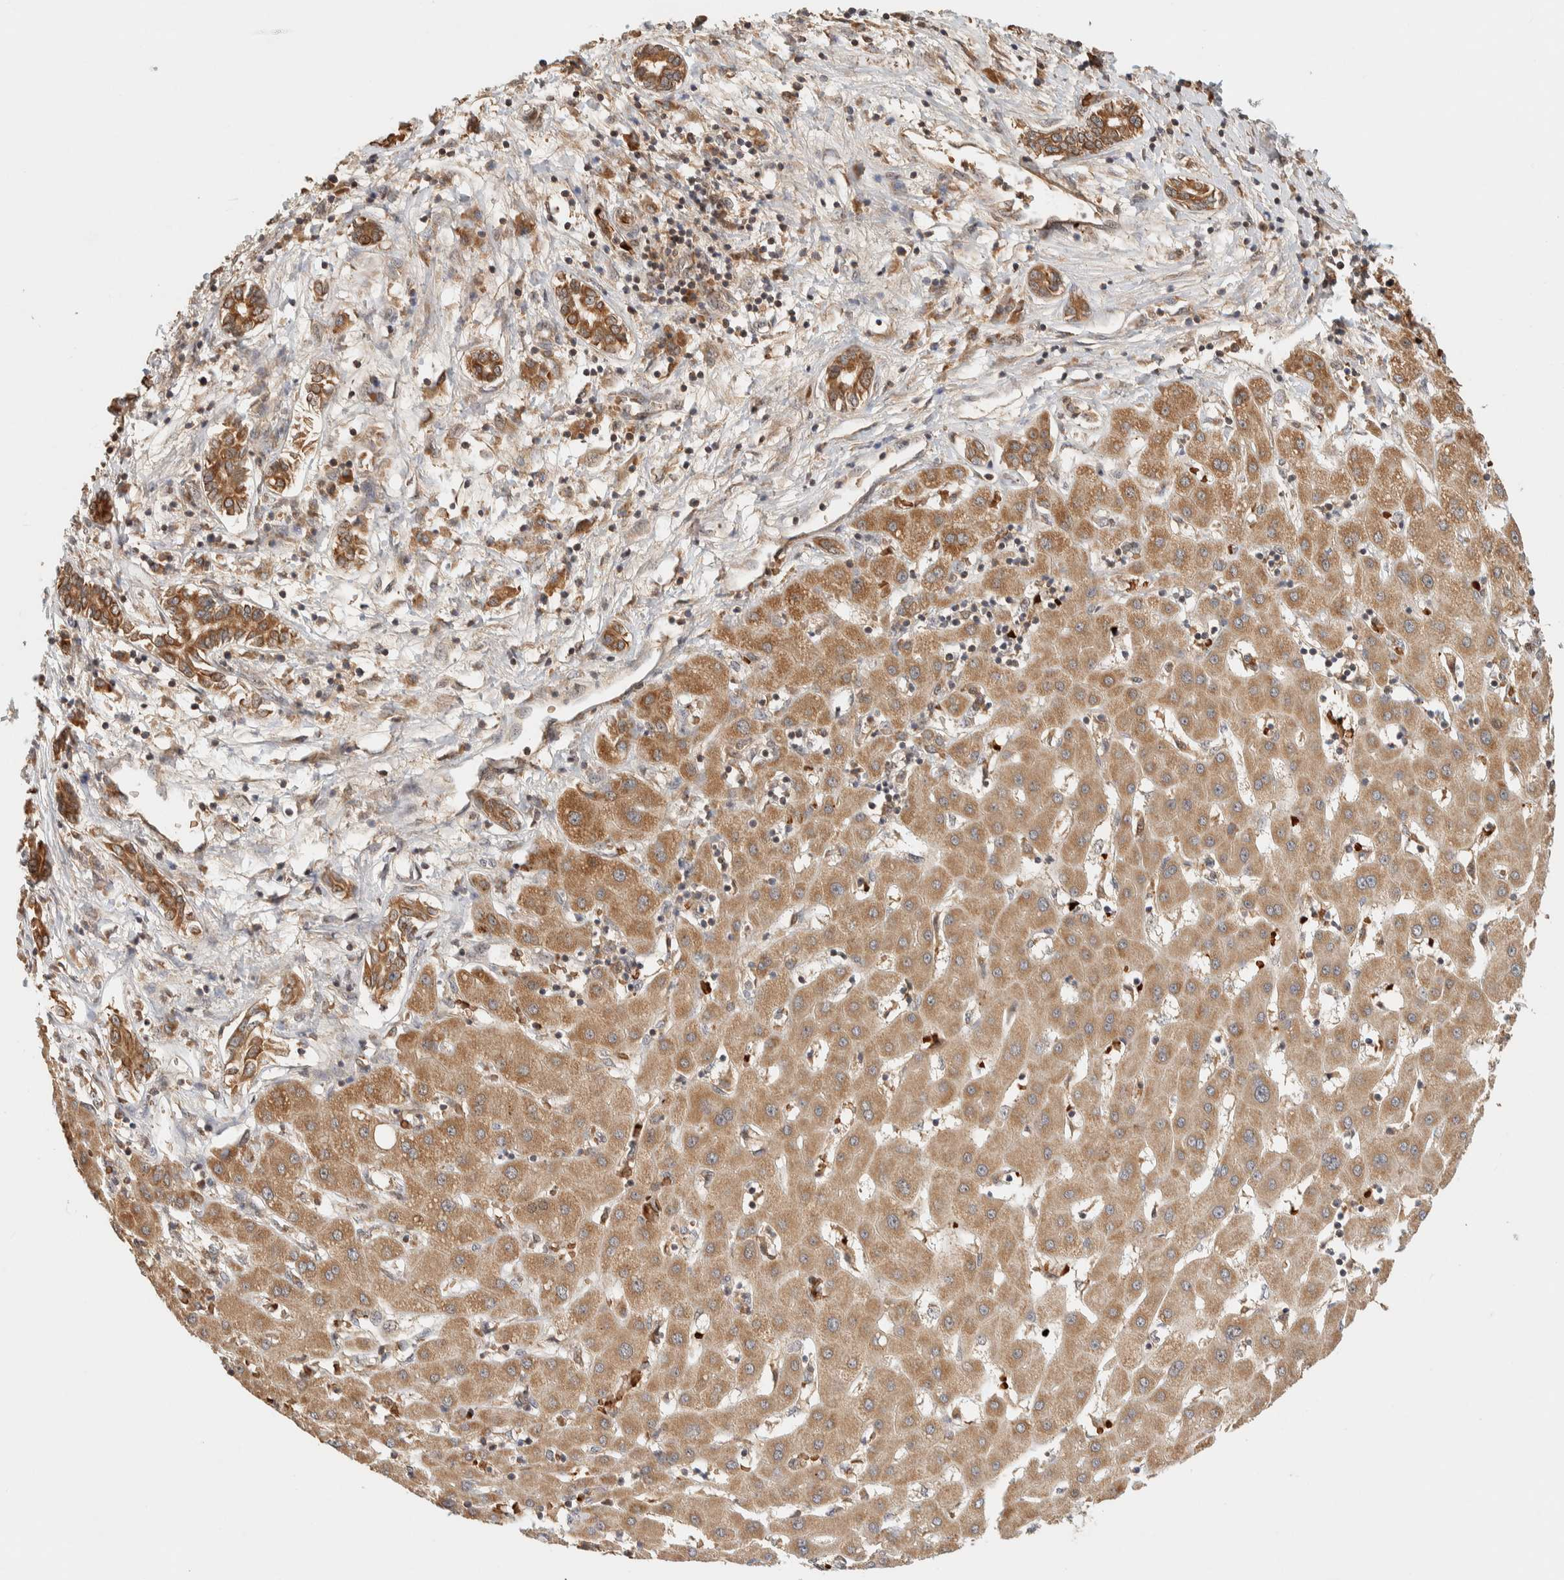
{"staining": {"intensity": "moderate", "quantity": ">75%", "location": "cytoplasmic/membranous"}, "tissue": "liver cancer", "cell_type": "Tumor cells", "image_type": "cancer", "snomed": [{"axis": "morphology", "description": "Carcinoma, Hepatocellular, NOS"}, {"axis": "topography", "description": "Liver"}], "caption": "Protein staining shows moderate cytoplasmic/membranous positivity in approximately >75% of tumor cells in liver cancer. The staining was performed using DAB to visualize the protein expression in brown, while the nuclei were stained in blue with hematoxylin (Magnification: 20x).", "gene": "TTI2", "patient": {"sex": "male", "age": 65}}